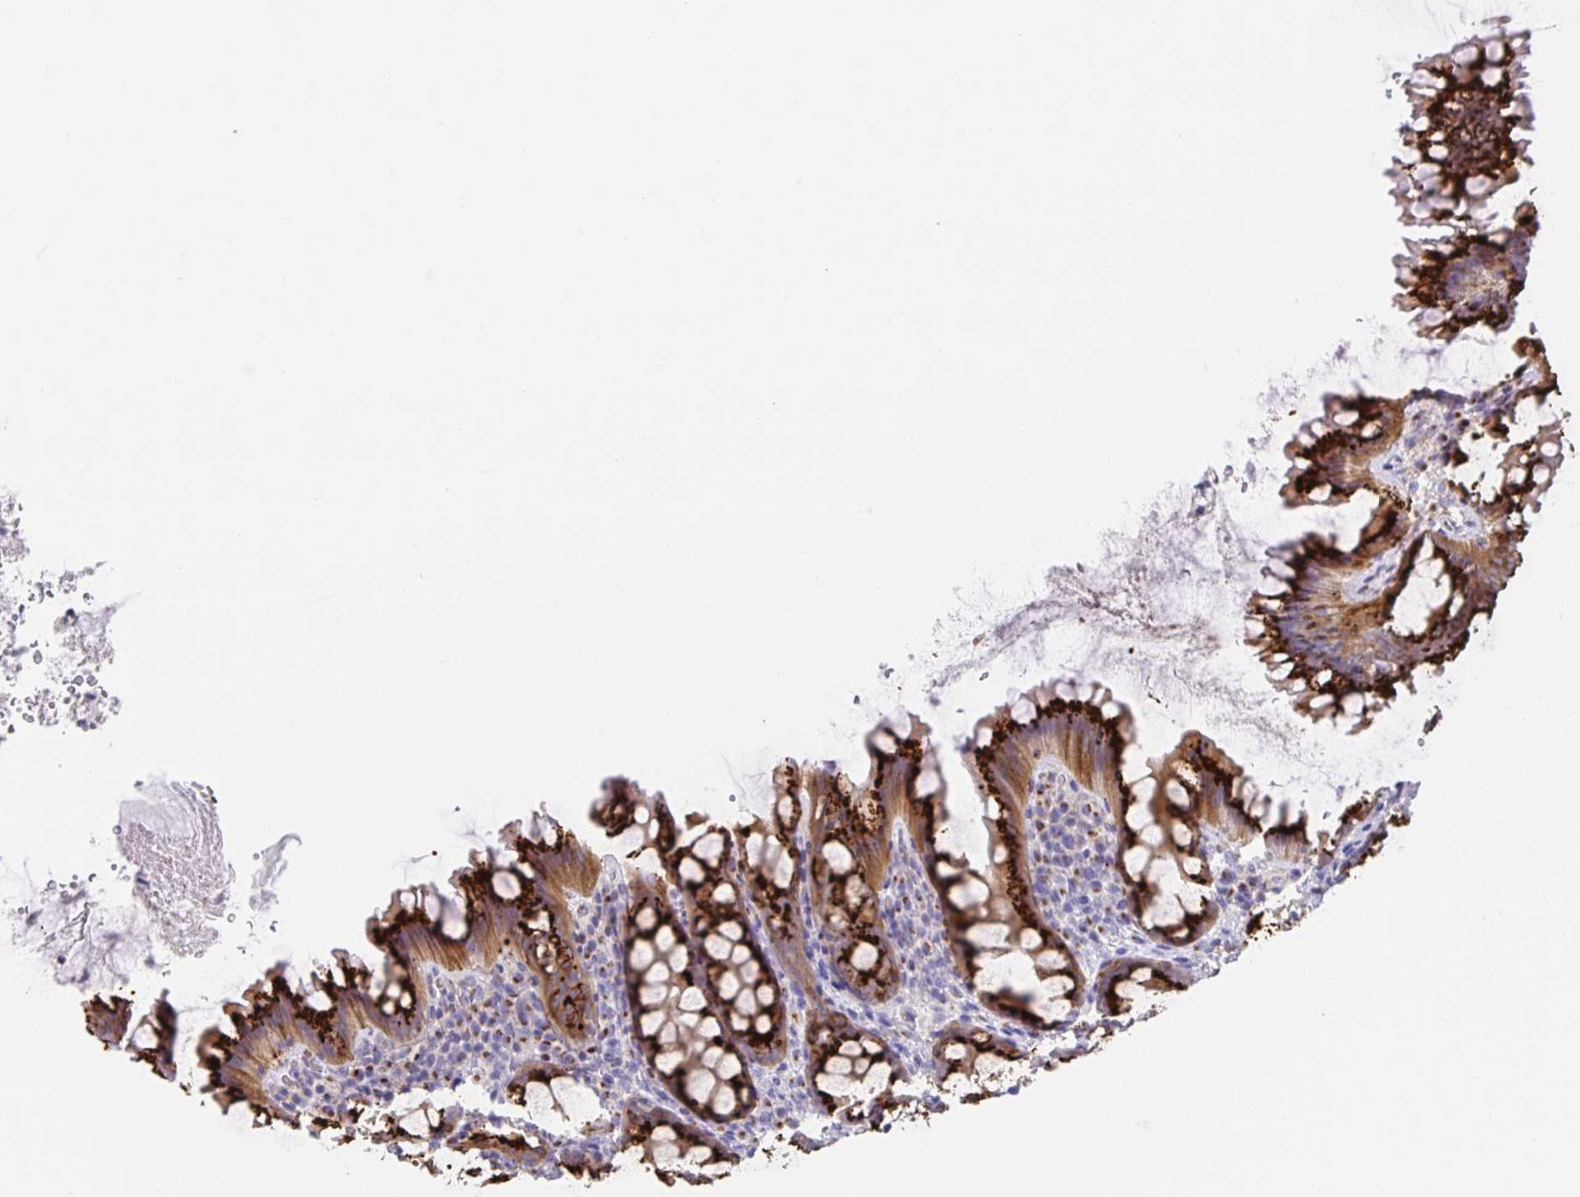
{"staining": {"intensity": "strong", "quantity": ">75%", "location": "cytoplasmic/membranous"}, "tissue": "rectum", "cell_type": "Glandular cells", "image_type": "normal", "snomed": [{"axis": "morphology", "description": "Normal tissue, NOS"}, {"axis": "topography", "description": "Rectum"}, {"axis": "topography", "description": "Peripheral nerve tissue"}], "caption": "Immunohistochemistry staining of unremarkable rectum, which demonstrates high levels of strong cytoplasmic/membranous positivity in about >75% of glandular cells indicating strong cytoplasmic/membranous protein positivity. The staining was performed using DAB (brown) for protein detection and nuclei were counterstained in hematoxylin (blue).", "gene": "PRR36", "patient": {"sex": "female", "age": 69}}